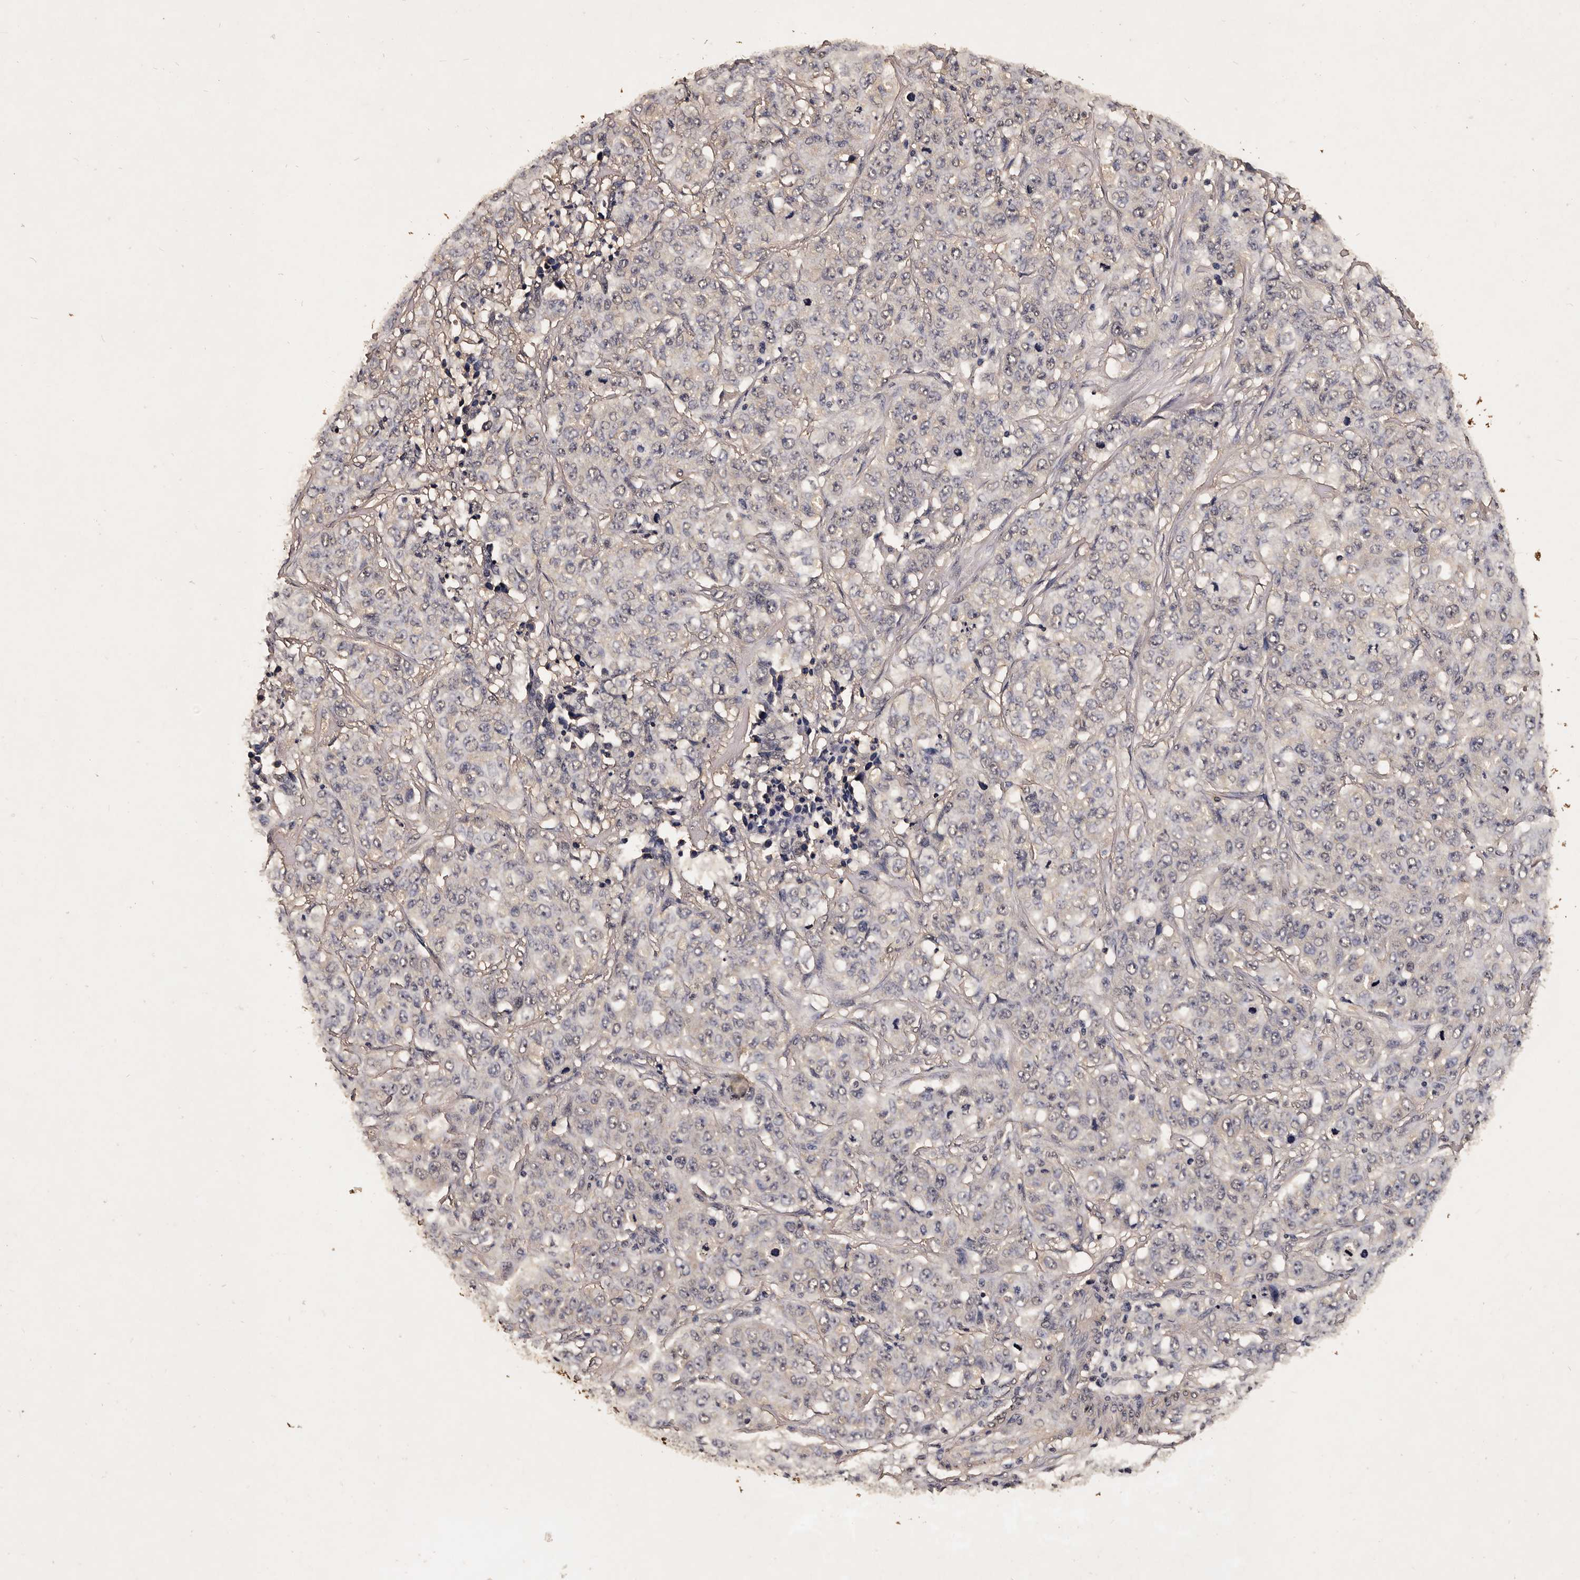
{"staining": {"intensity": "negative", "quantity": "none", "location": "none"}, "tissue": "stomach cancer", "cell_type": "Tumor cells", "image_type": "cancer", "snomed": [{"axis": "morphology", "description": "Adenocarcinoma, NOS"}, {"axis": "topography", "description": "Stomach"}], "caption": "High power microscopy histopathology image of an immunohistochemistry image of adenocarcinoma (stomach), revealing no significant staining in tumor cells. The staining is performed using DAB (3,3'-diaminobenzidine) brown chromogen with nuclei counter-stained in using hematoxylin.", "gene": "PARS2", "patient": {"sex": "male", "age": 48}}